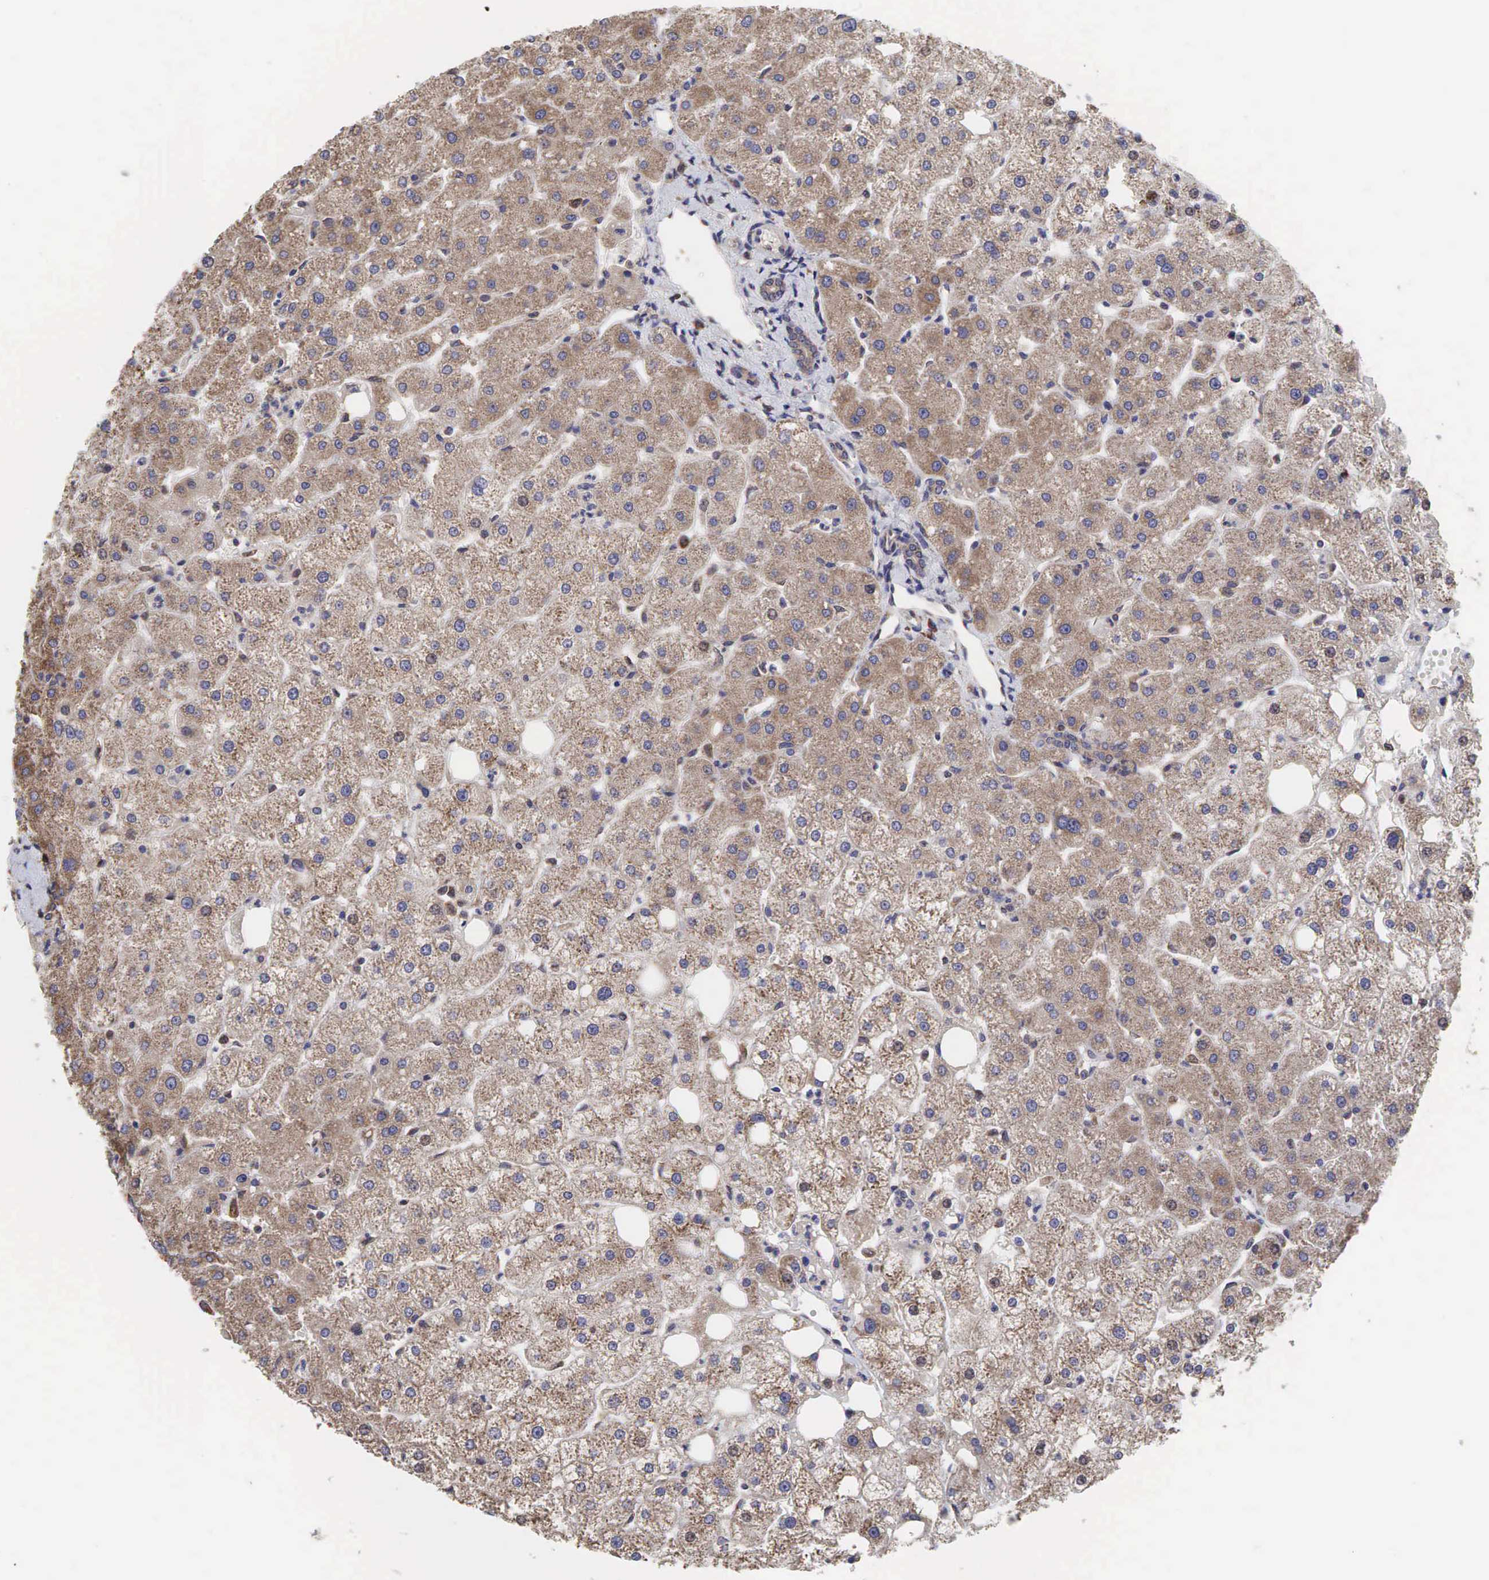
{"staining": {"intensity": "weak", "quantity": ">75%", "location": "cytoplasmic/membranous"}, "tissue": "liver", "cell_type": "Cholangiocytes", "image_type": "normal", "snomed": [{"axis": "morphology", "description": "Normal tissue, NOS"}, {"axis": "topography", "description": "Liver"}], "caption": "A brown stain labels weak cytoplasmic/membranous expression of a protein in cholangiocytes of benign human liver.", "gene": "PABPC5", "patient": {"sex": "male", "age": 35}}